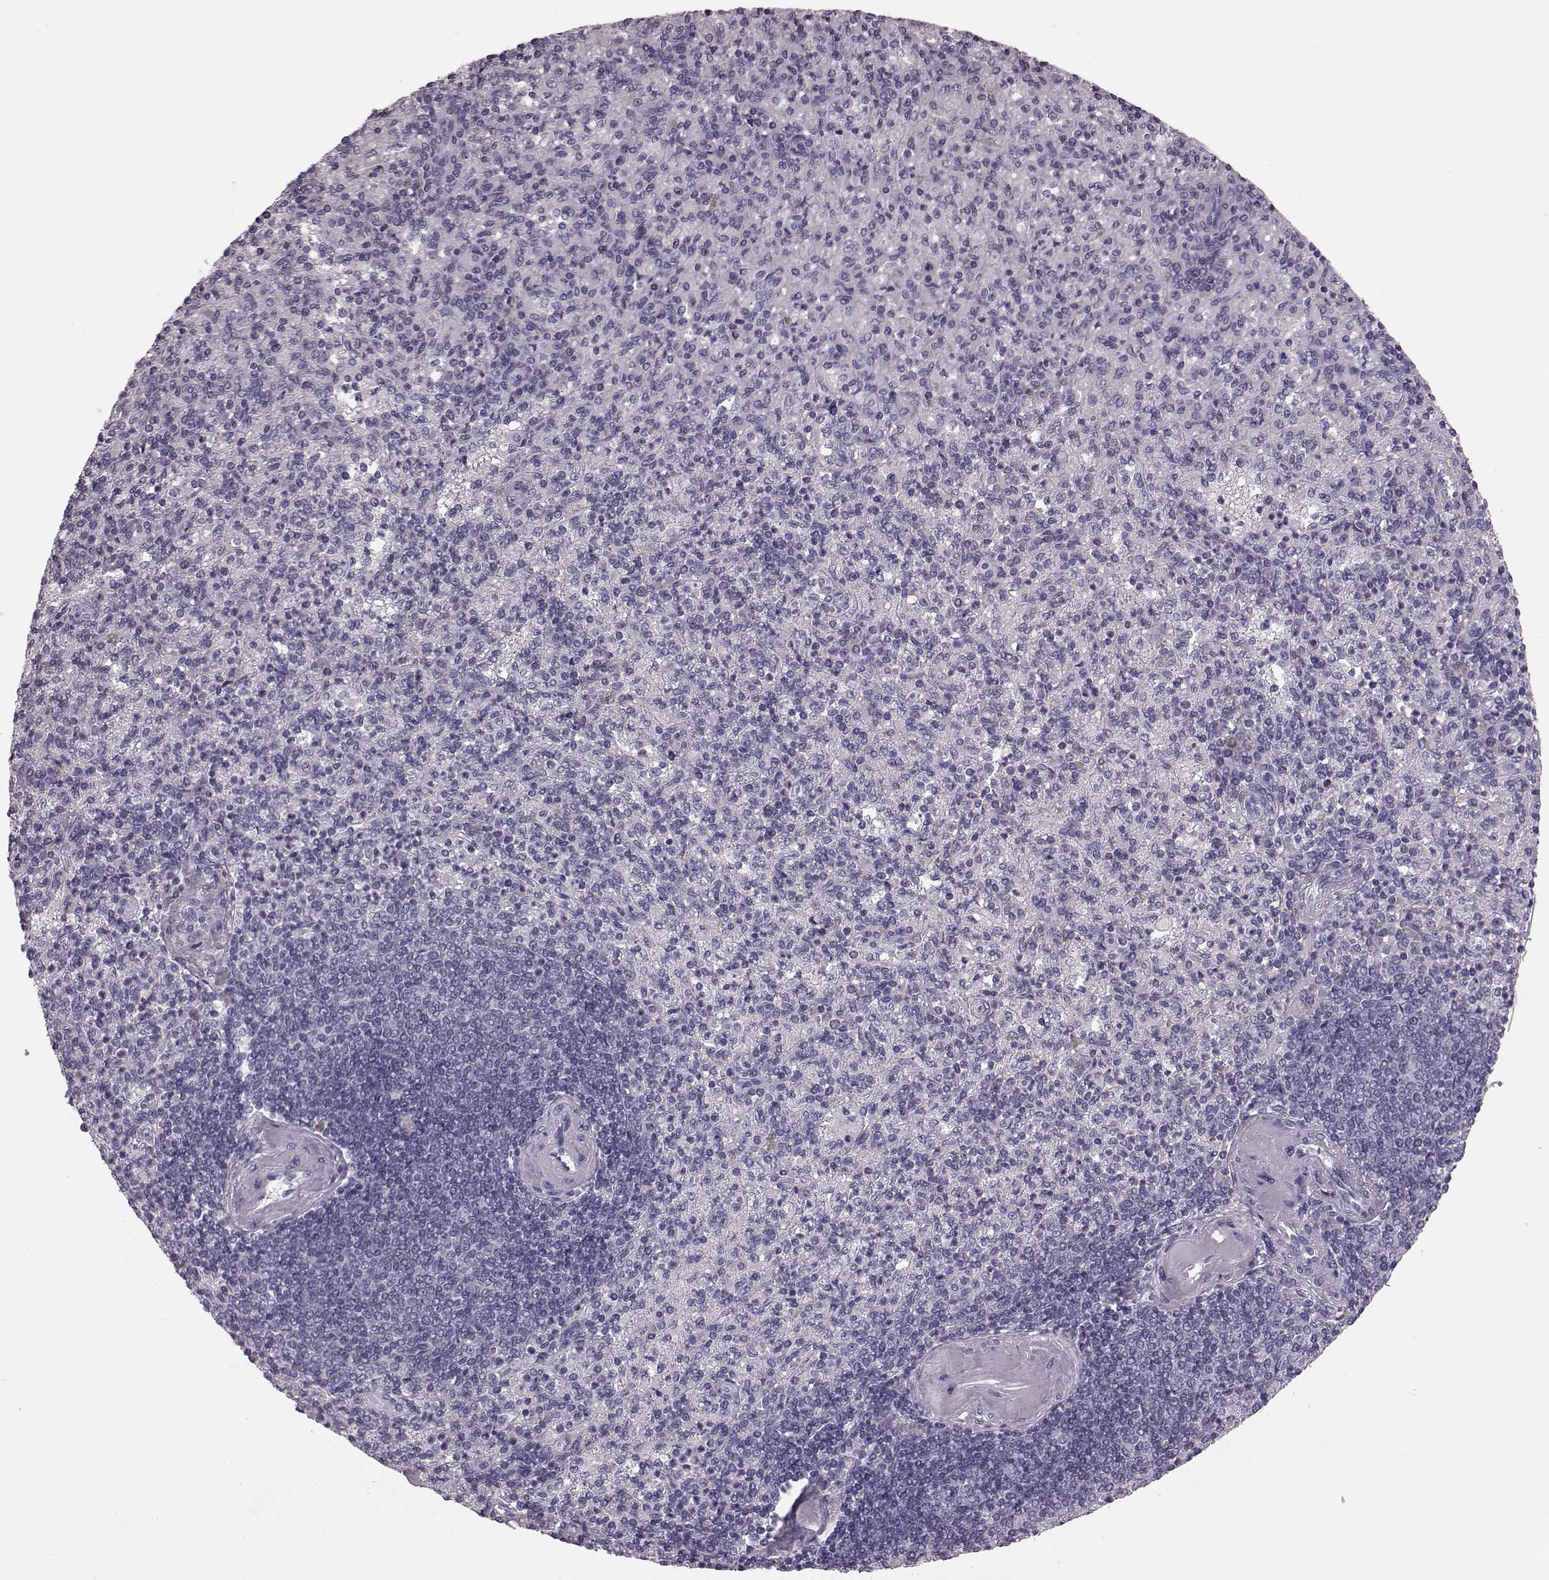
{"staining": {"intensity": "negative", "quantity": "none", "location": "none"}, "tissue": "spleen", "cell_type": "Cells in red pulp", "image_type": "normal", "snomed": [{"axis": "morphology", "description": "Normal tissue, NOS"}, {"axis": "topography", "description": "Spleen"}], "caption": "A photomicrograph of human spleen is negative for staining in cells in red pulp. (DAB (3,3'-diaminobenzidine) immunohistochemistry (IHC) with hematoxylin counter stain).", "gene": "AIPL1", "patient": {"sex": "female", "age": 74}}